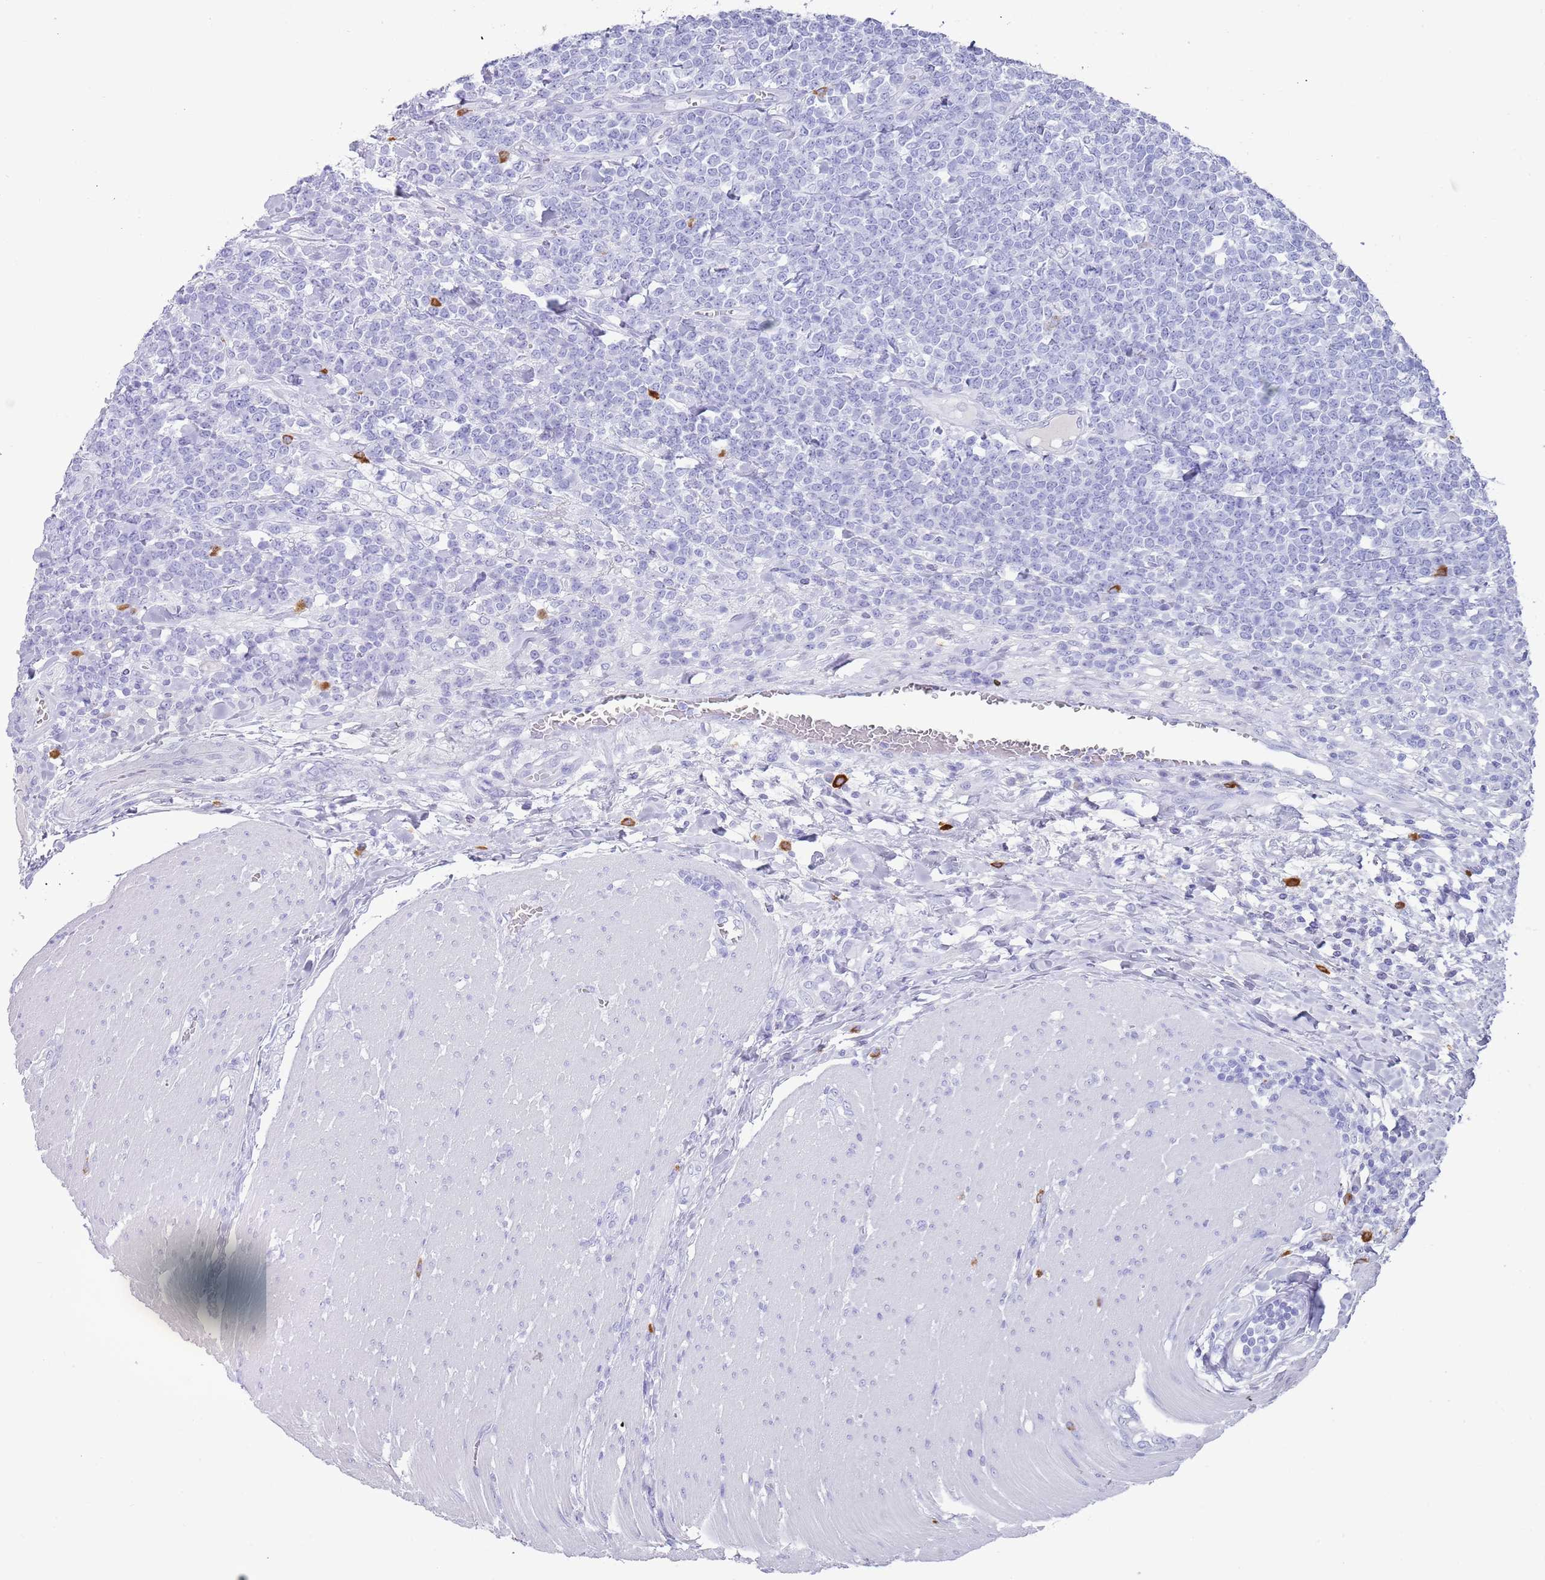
{"staining": {"intensity": "negative", "quantity": "none", "location": "none"}, "tissue": "lymphoma", "cell_type": "Tumor cells", "image_type": "cancer", "snomed": [{"axis": "morphology", "description": "Malignant lymphoma, non-Hodgkin's type, High grade"}, {"axis": "topography", "description": "Small intestine"}], "caption": "DAB (3,3'-diaminobenzidine) immunohistochemical staining of malignant lymphoma, non-Hodgkin's type (high-grade) exhibits no significant positivity in tumor cells. (IHC, brightfield microscopy, high magnification).", "gene": "MYADML2", "patient": {"sex": "male", "age": 8}}